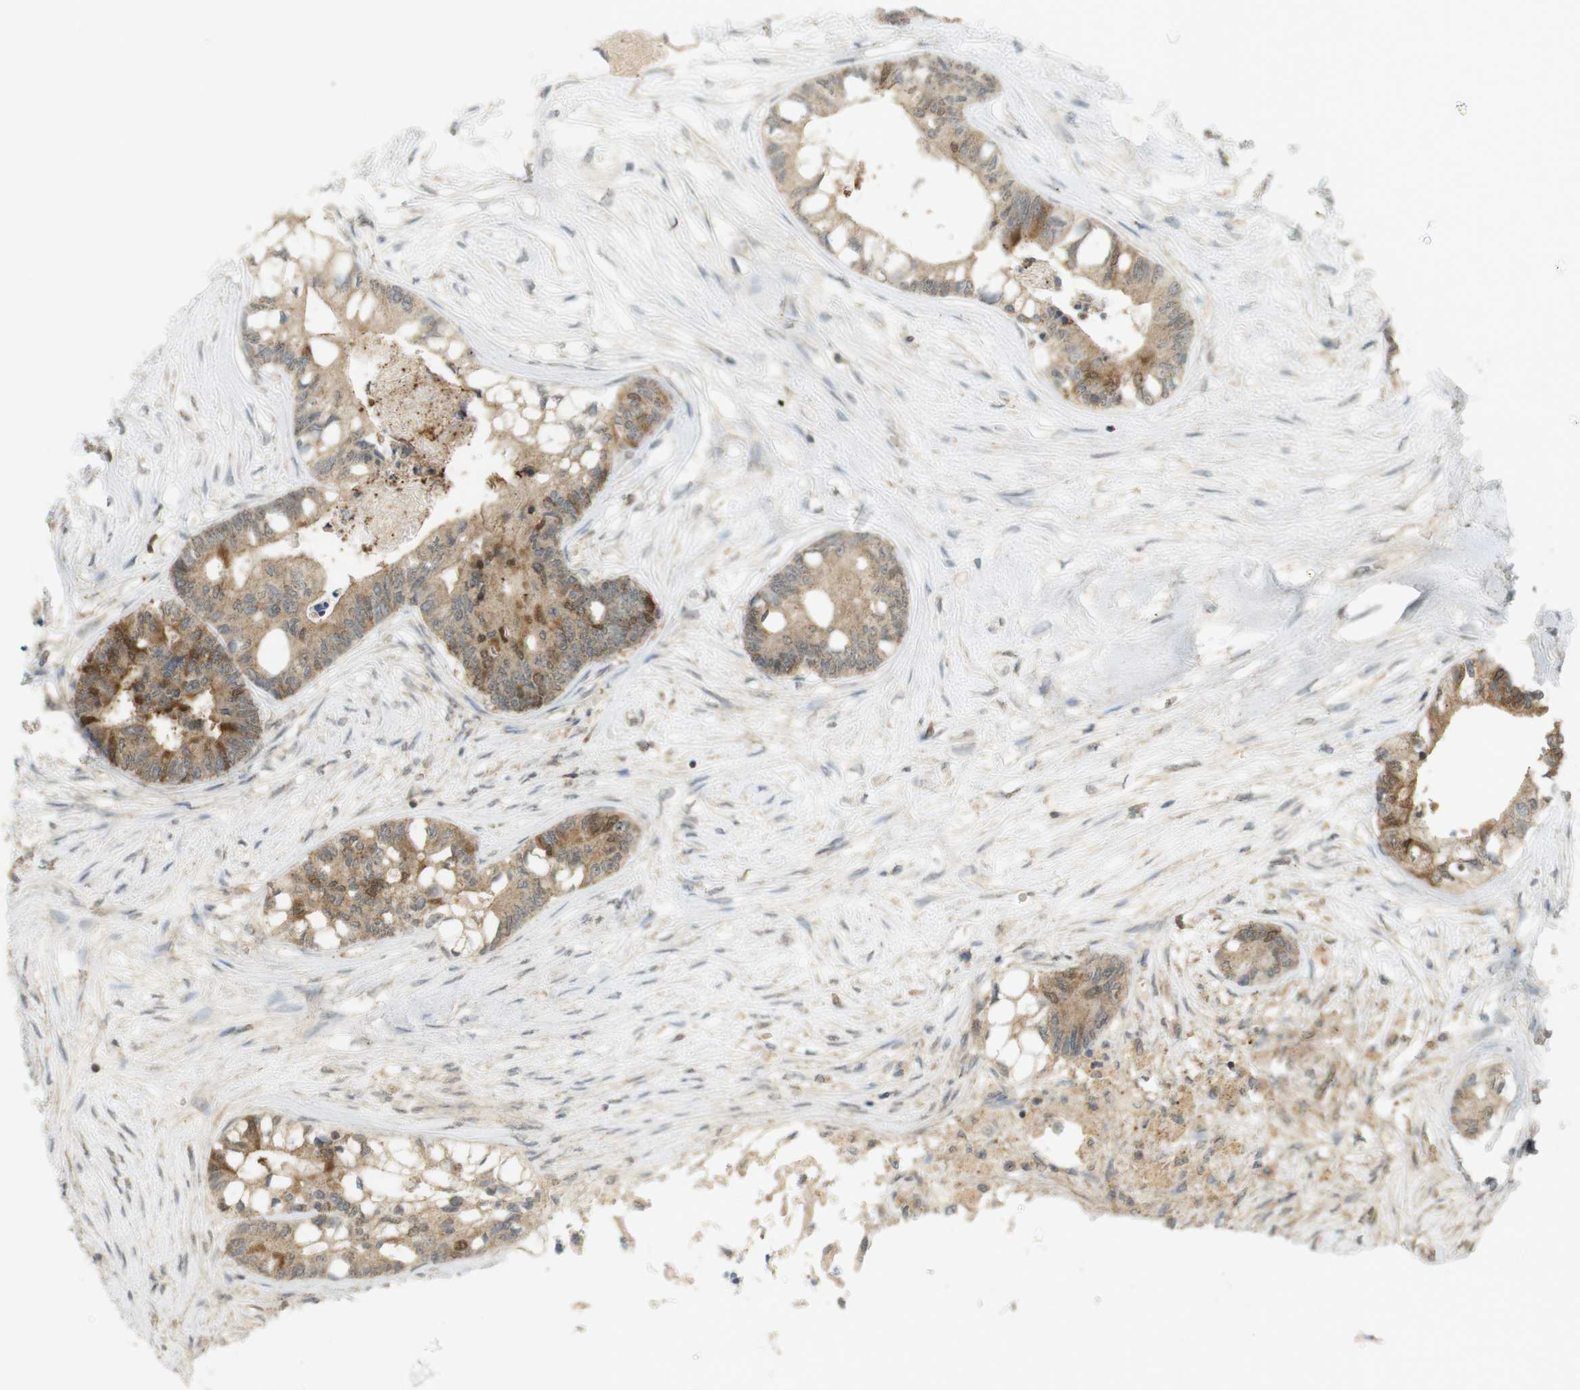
{"staining": {"intensity": "moderate", "quantity": "<25%", "location": "cytoplasmic/membranous"}, "tissue": "colorectal cancer", "cell_type": "Tumor cells", "image_type": "cancer", "snomed": [{"axis": "morphology", "description": "Adenocarcinoma, NOS"}, {"axis": "topography", "description": "Rectum"}], "caption": "DAB (3,3'-diaminobenzidine) immunohistochemical staining of colorectal cancer demonstrates moderate cytoplasmic/membranous protein staining in about <25% of tumor cells.", "gene": "TTK", "patient": {"sex": "male", "age": 63}}